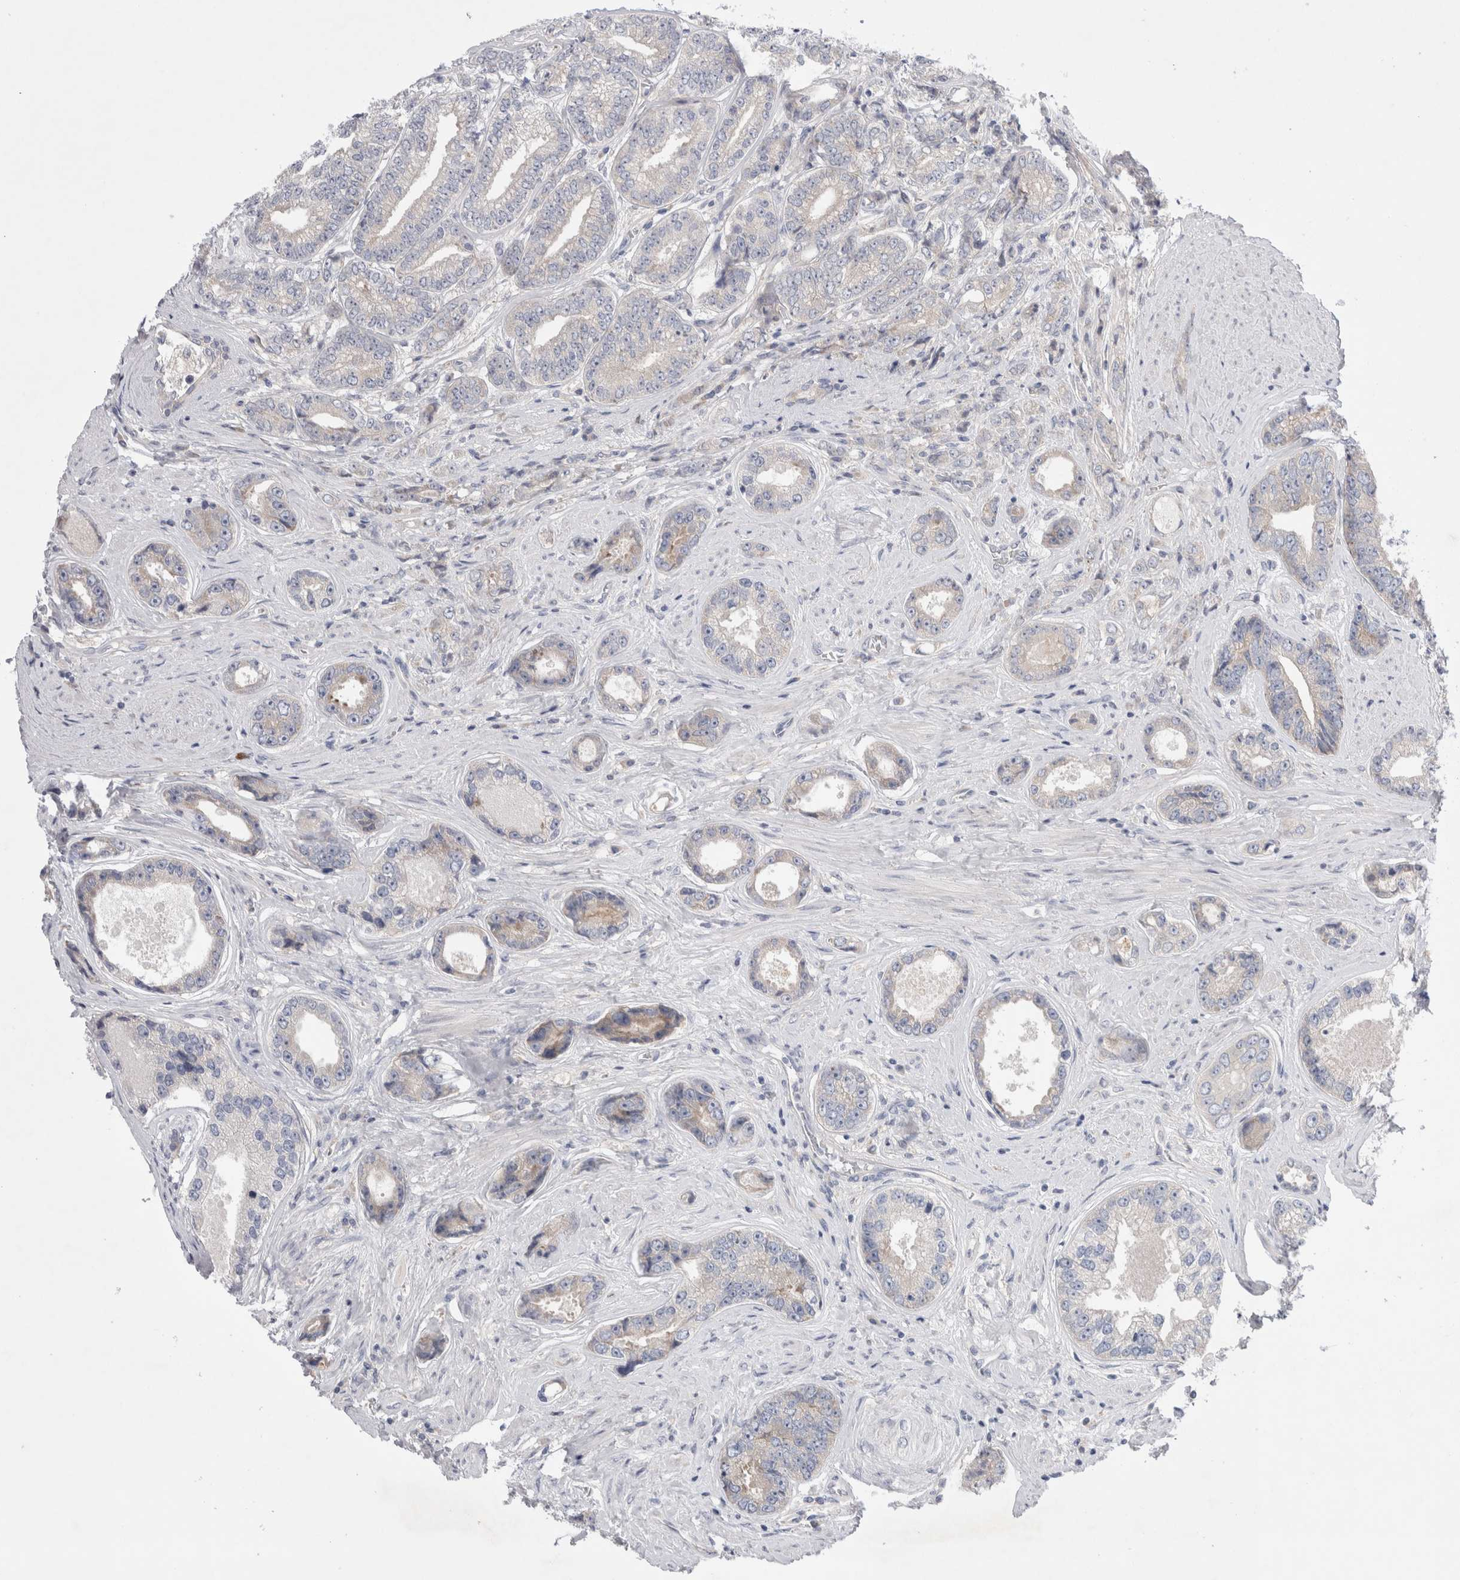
{"staining": {"intensity": "weak", "quantity": "<25%", "location": "cytoplasmic/membranous"}, "tissue": "prostate cancer", "cell_type": "Tumor cells", "image_type": "cancer", "snomed": [{"axis": "morphology", "description": "Adenocarcinoma, High grade"}, {"axis": "topography", "description": "Prostate"}], "caption": "High power microscopy image of an IHC photomicrograph of prostate cancer, revealing no significant staining in tumor cells. The staining was performed using DAB to visualize the protein expression in brown, while the nuclei were stained in blue with hematoxylin (Magnification: 20x).", "gene": "RBM12B", "patient": {"sex": "male", "age": 61}}